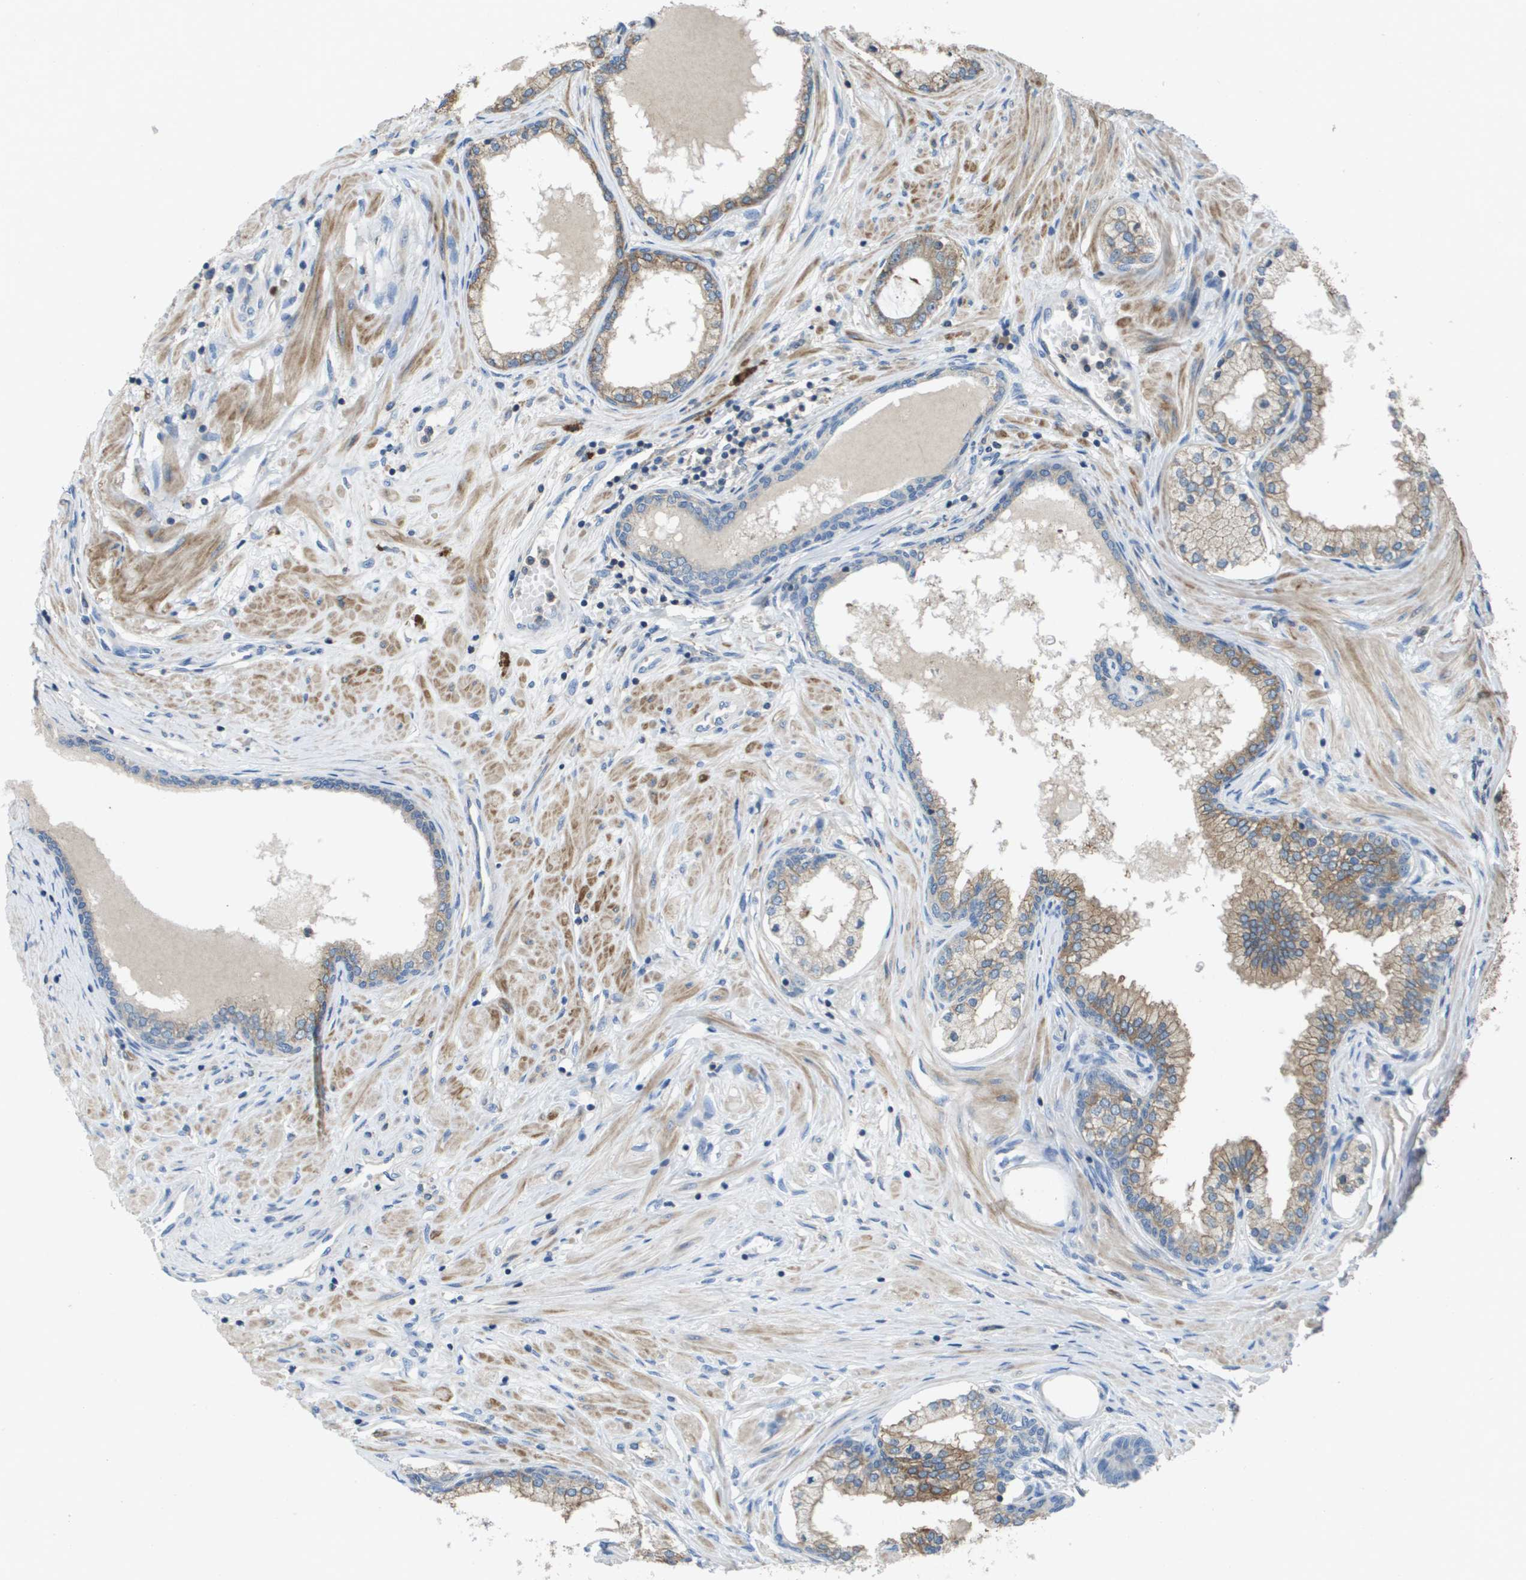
{"staining": {"intensity": "weak", "quantity": ">75%", "location": "cytoplasmic/membranous"}, "tissue": "prostate cancer", "cell_type": "Tumor cells", "image_type": "cancer", "snomed": [{"axis": "morphology", "description": "Adenocarcinoma, Low grade"}, {"axis": "topography", "description": "Prostate"}], "caption": "Protein positivity by immunohistochemistry (IHC) demonstrates weak cytoplasmic/membranous positivity in about >75% of tumor cells in adenocarcinoma (low-grade) (prostate).", "gene": "CLCA4", "patient": {"sex": "male", "age": 63}}